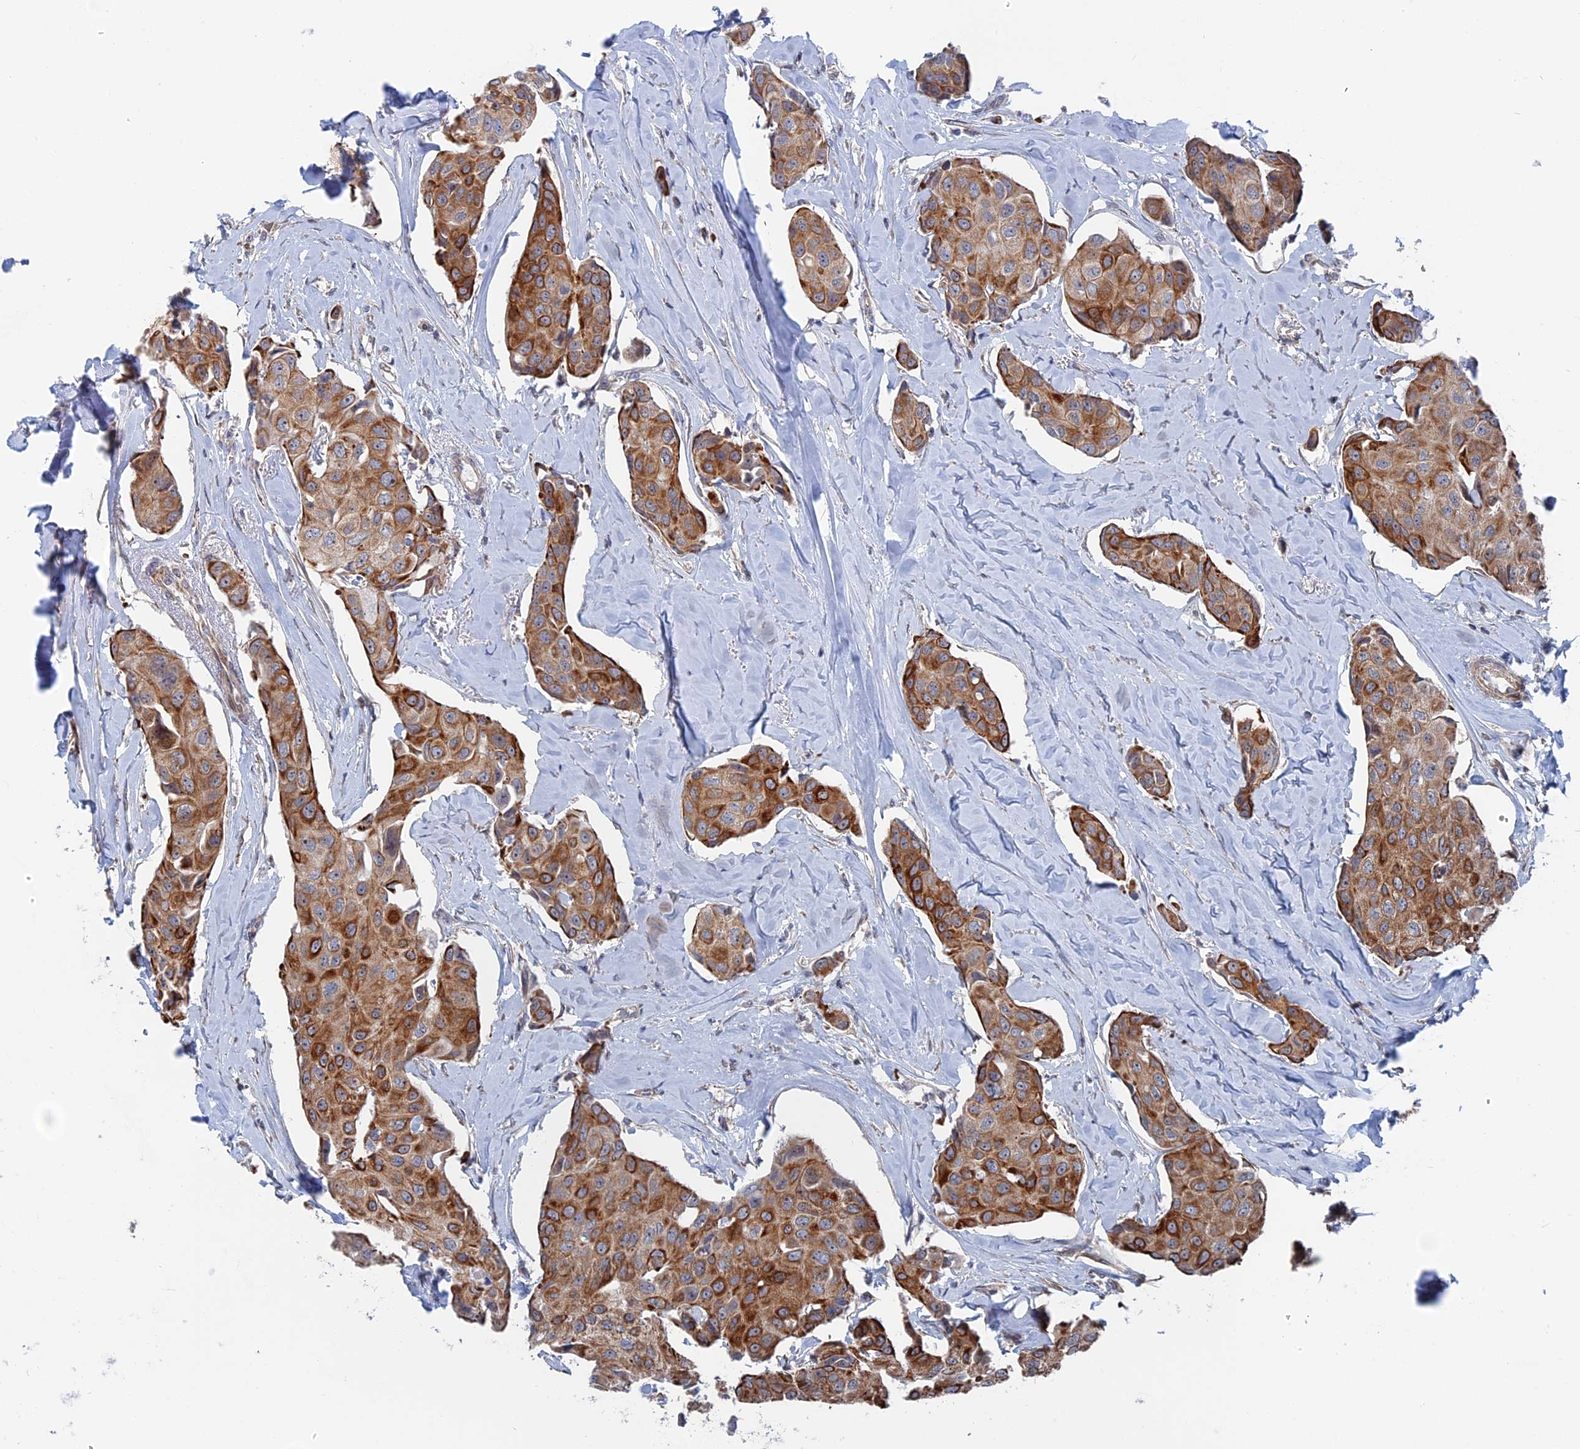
{"staining": {"intensity": "moderate", "quantity": ">75%", "location": "cytoplasmic/membranous"}, "tissue": "breast cancer", "cell_type": "Tumor cells", "image_type": "cancer", "snomed": [{"axis": "morphology", "description": "Duct carcinoma"}, {"axis": "topography", "description": "Breast"}], "caption": "IHC (DAB) staining of human breast intraductal carcinoma exhibits moderate cytoplasmic/membranous protein staining in approximately >75% of tumor cells.", "gene": "IL7", "patient": {"sex": "female", "age": 80}}